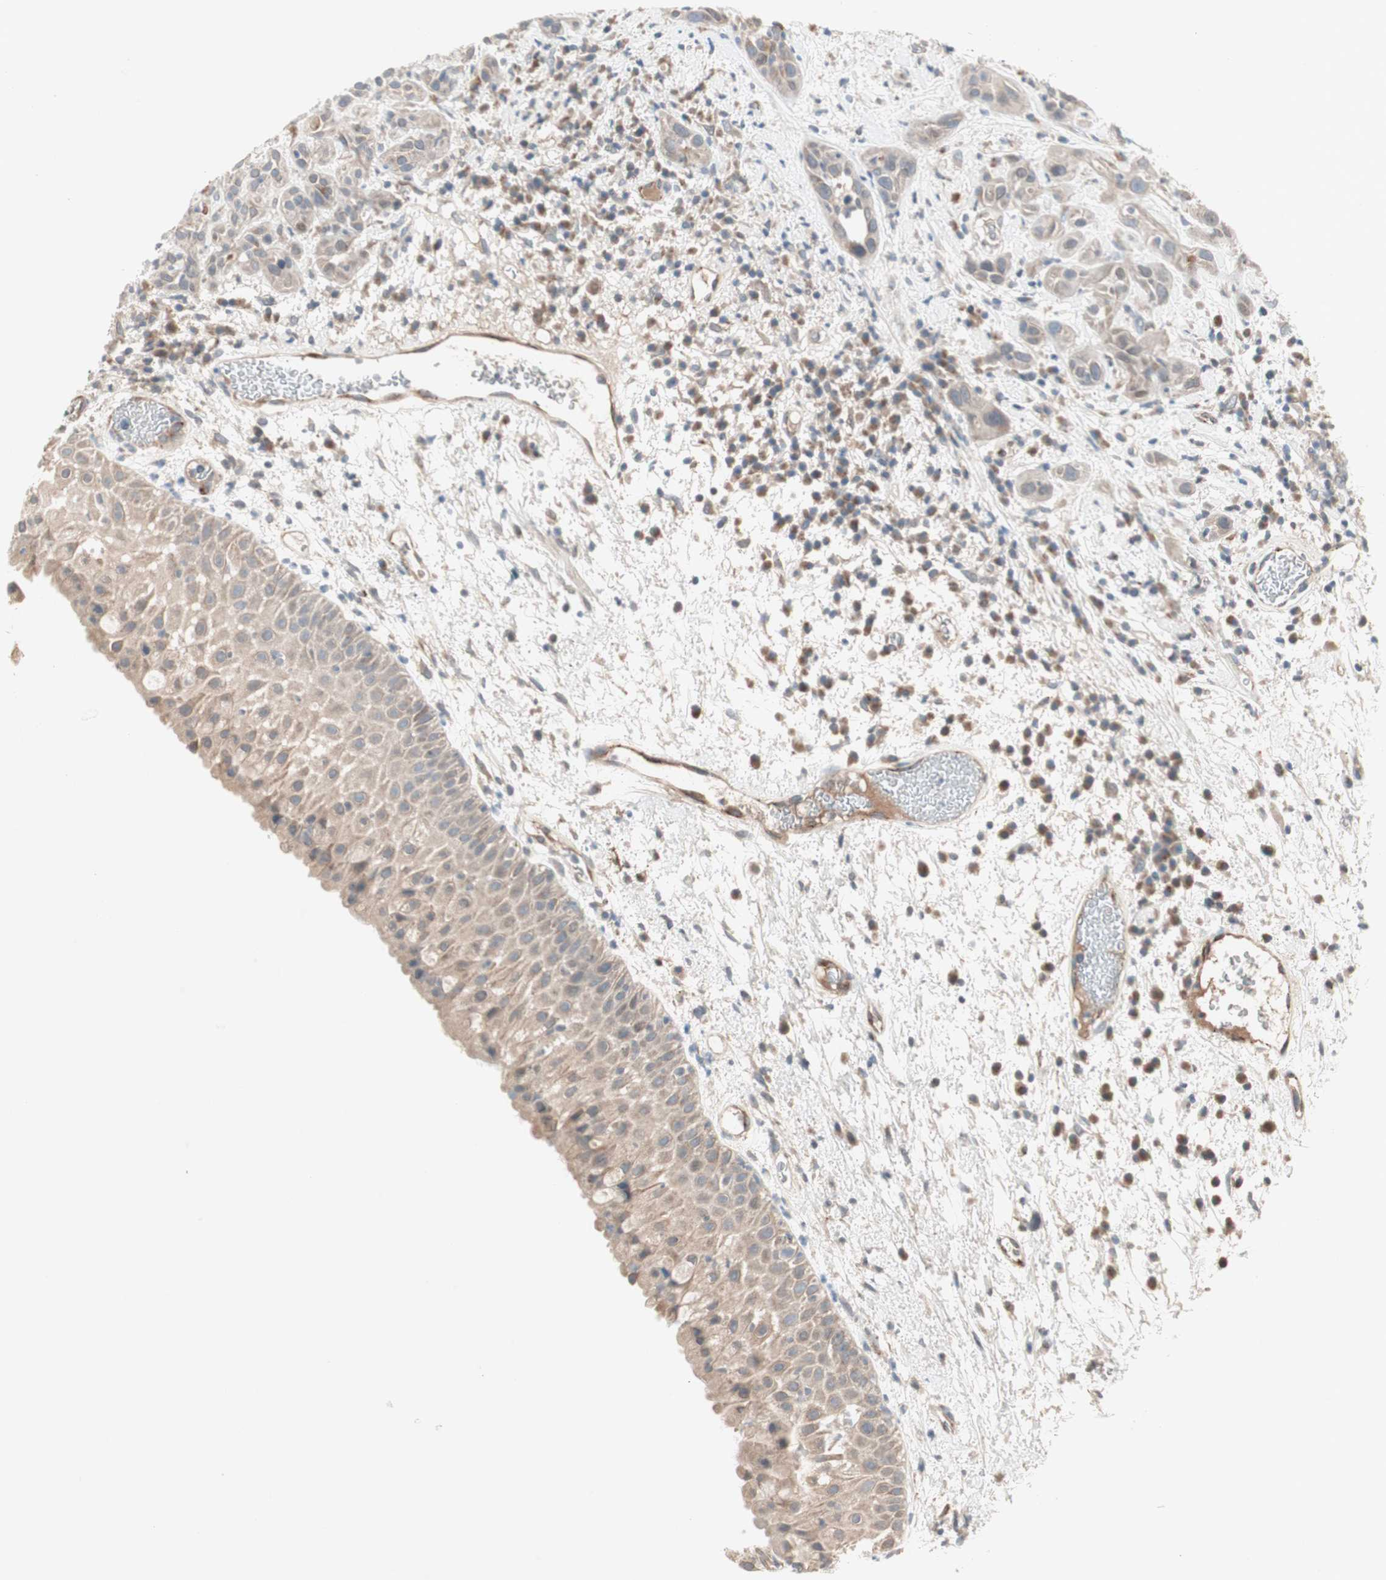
{"staining": {"intensity": "weak", "quantity": "25%-75%", "location": "cytoplasmic/membranous"}, "tissue": "head and neck cancer", "cell_type": "Tumor cells", "image_type": "cancer", "snomed": [{"axis": "morphology", "description": "Squamous cell carcinoma, NOS"}, {"axis": "topography", "description": "Head-Neck"}], "caption": "Immunohistochemistry (IHC) of human head and neck cancer (squamous cell carcinoma) demonstrates low levels of weak cytoplasmic/membranous staining in approximately 25%-75% of tumor cells. Nuclei are stained in blue.", "gene": "FGFR4", "patient": {"sex": "male", "age": 62}}